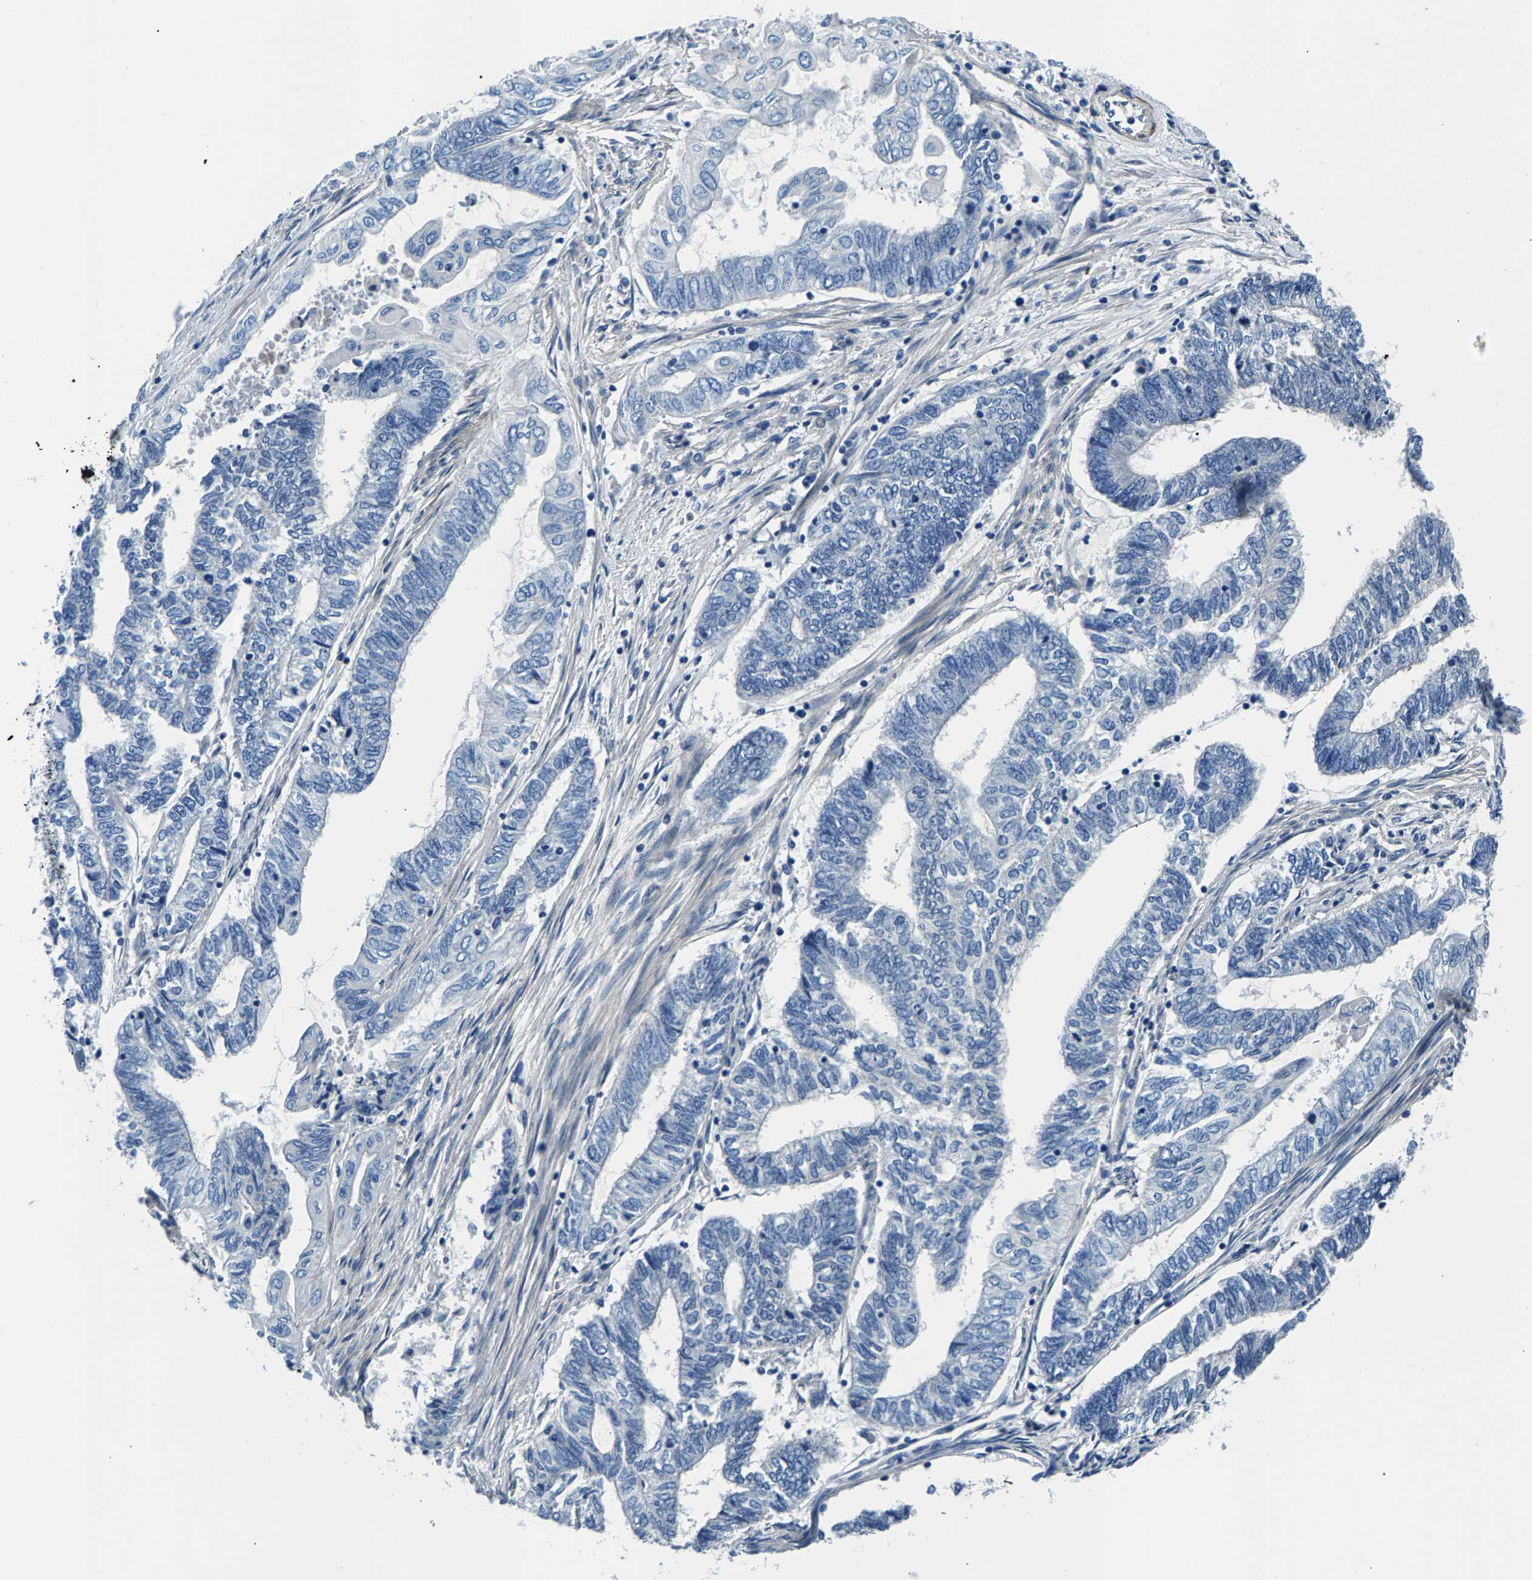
{"staining": {"intensity": "negative", "quantity": "none", "location": "none"}, "tissue": "endometrial cancer", "cell_type": "Tumor cells", "image_type": "cancer", "snomed": [{"axis": "morphology", "description": "Adenocarcinoma, NOS"}, {"axis": "topography", "description": "Uterus"}, {"axis": "topography", "description": "Endometrium"}], "caption": "DAB immunohistochemical staining of endometrial cancer exhibits no significant staining in tumor cells. Nuclei are stained in blue.", "gene": "CDRT4", "patient": {"sex": "female", "age": 70}}